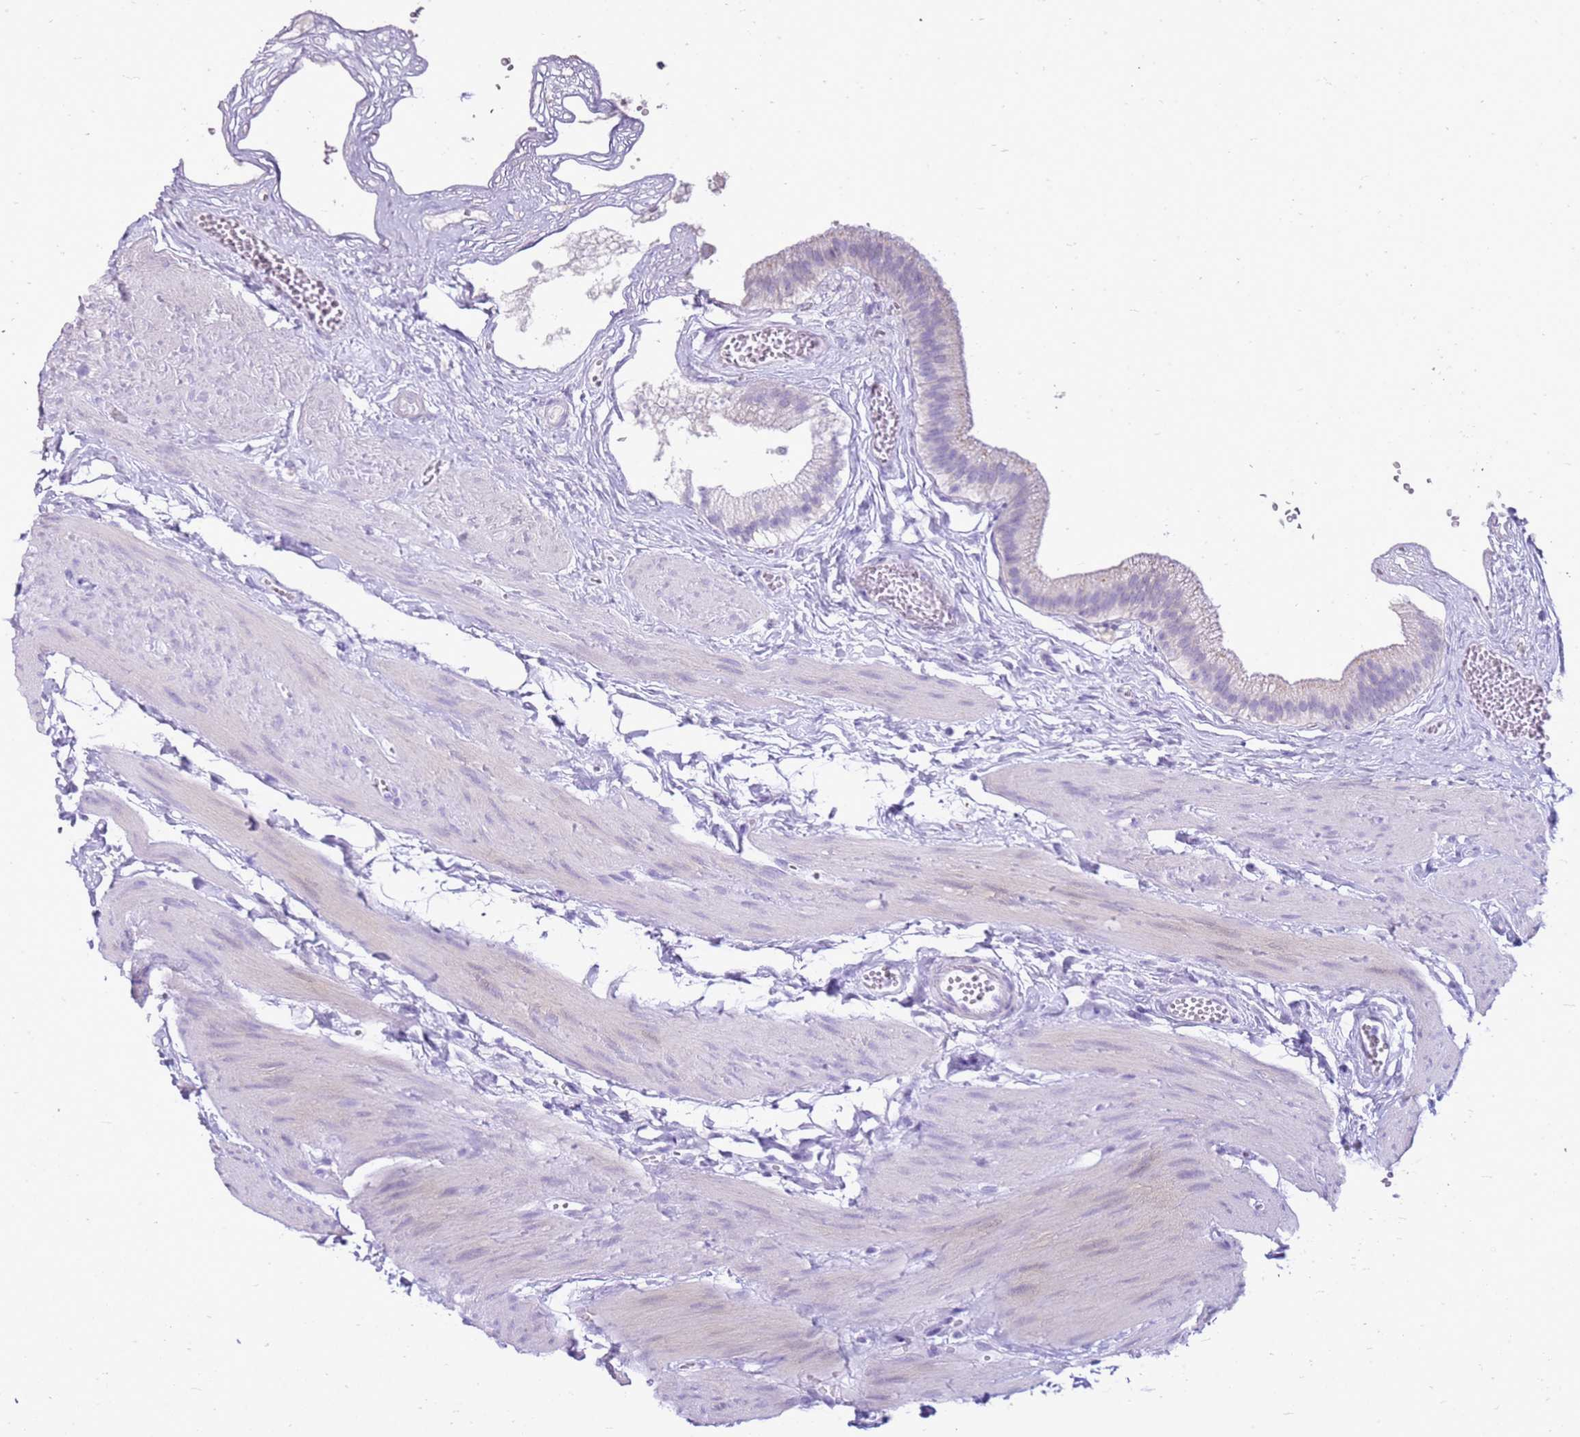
{"staining": {"intensity": "negative", "quantity": "none", "location": "none"}, "tissue": "gallbladder", "cell_type": "Glandular cells", "image_type": "normal", "snomed": [{"axis": "morphology", "description": "Normal tissue, NOS"}, {"axis": "topography", "description": "Gallbladder"}], "caption": "This is a photomicrograph of immunohistochemistry staining of normal gallbladder, which shows no expression in glandular cells.", "gene": "CSTA", "patient": {"sex": "female", "age": 54}}